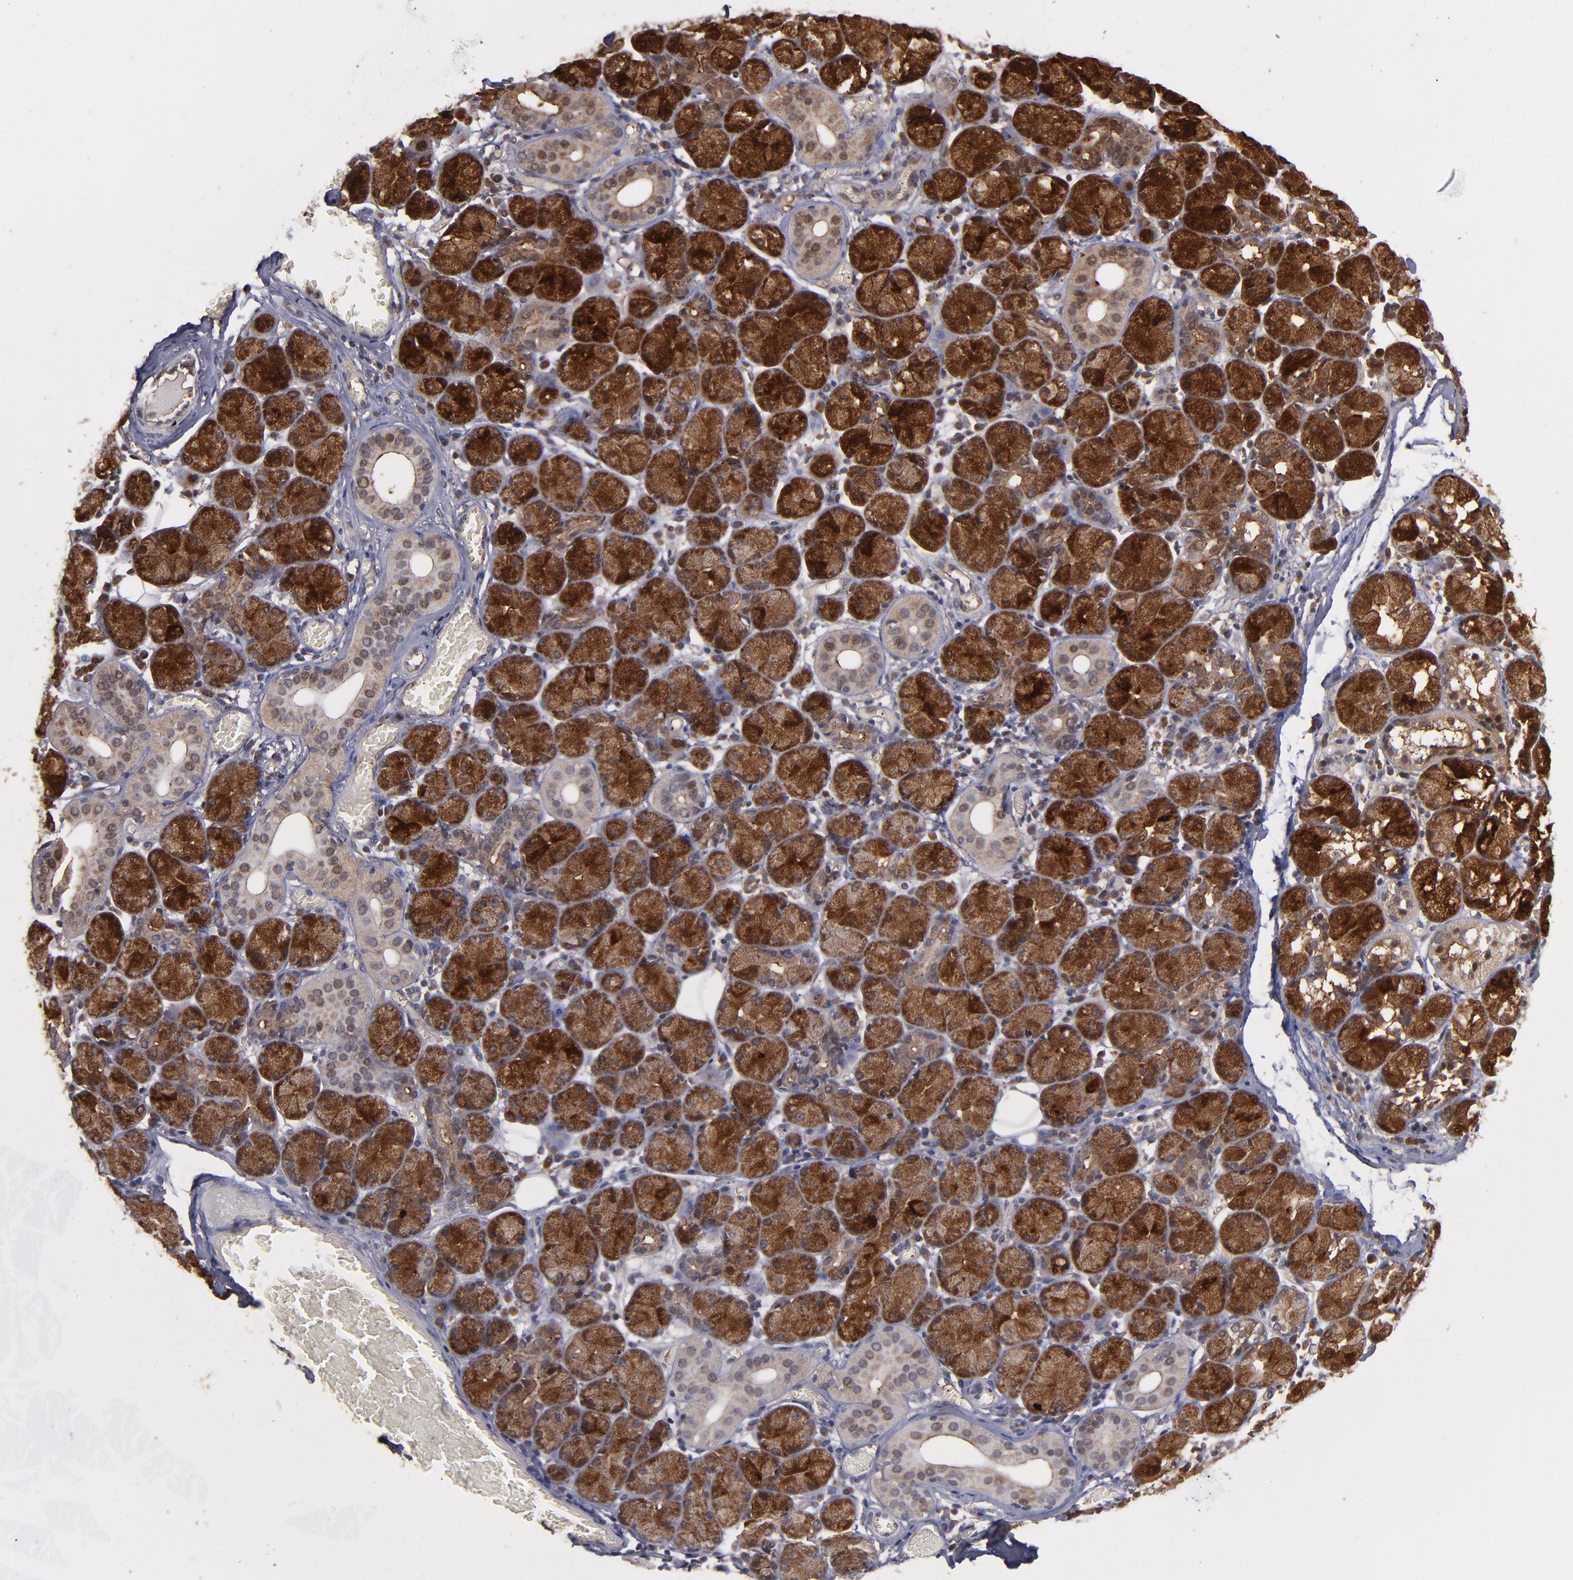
{"staining": {"intensity": "strong", "quantity": ">75%", "location": "cytoplasmic/membranous"}, "tissue": "salivary gland", "cell_type": "Glandular cells", "image_type": "normal", "snomed": [{"axis": "morphology", "description": "Normal tissue, NOS"}, {"axis": "topography", "description": "Salivary gland"}], "caption": "Brown immunohistochemical staining in unremarkable salivary gland reveals strong cytoplasmic/membranous positivity in about >75% of glandular cells.", "gene": "BDKRB1", "patient": {"sex": "female", "age": 24}}